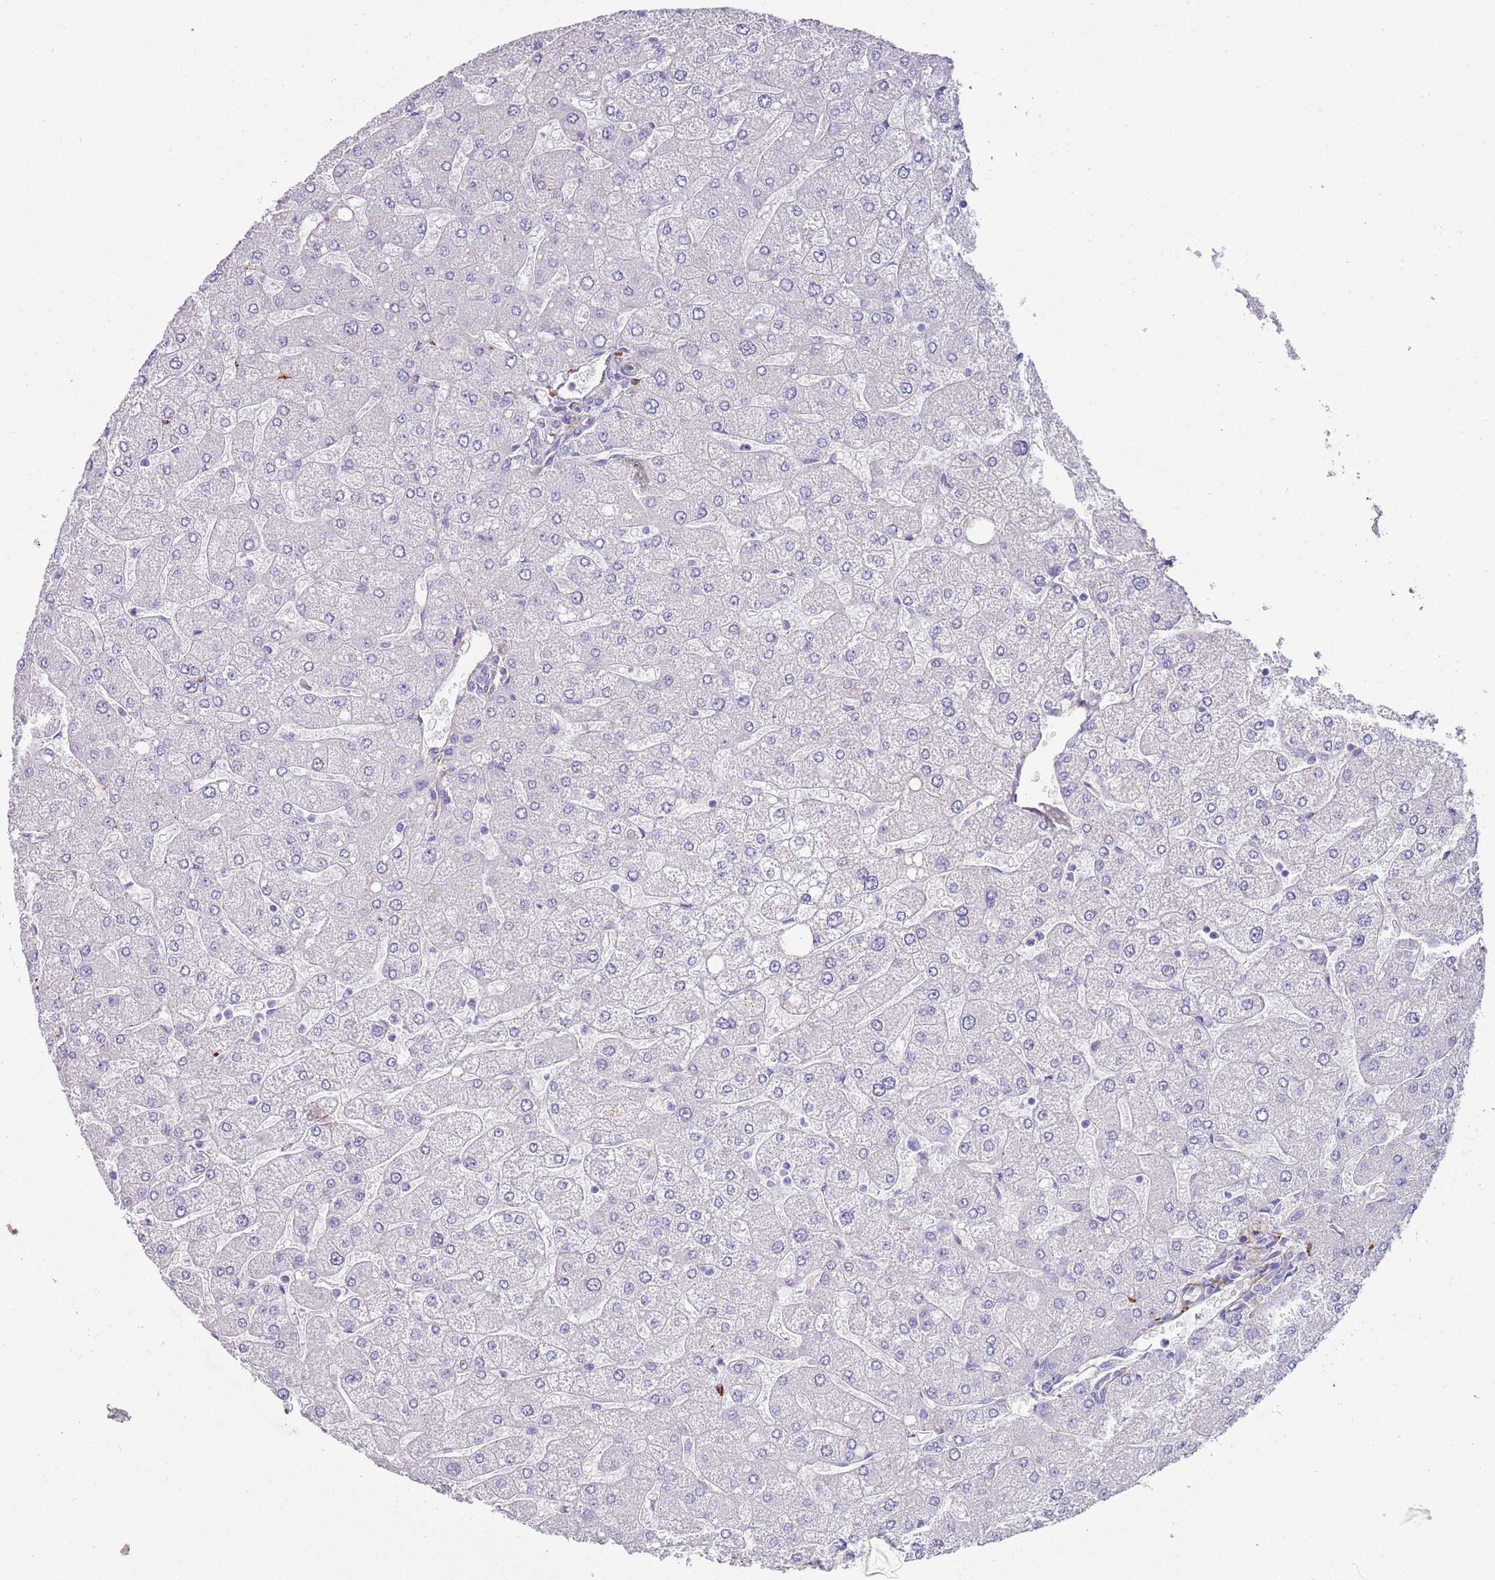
{"staining": {"intensity": "negative", "quantity": "none", "location": "none"}, "tissue": "liver", "cell_type": "Cholangiocytes", "image_type": "normal", "snomed": [{"axis": "morphology", "description": "Normal tissue, NOS"}, {"axis": "topography", "description": "Liver"}], "caption": "This is an immunohistochemistry (IHC) photomicrograph of benign liver. There is no expression in cholangiocytes.", "gene": "ENSG00000271254", "patient": {"sex": "male", "age": 55}}